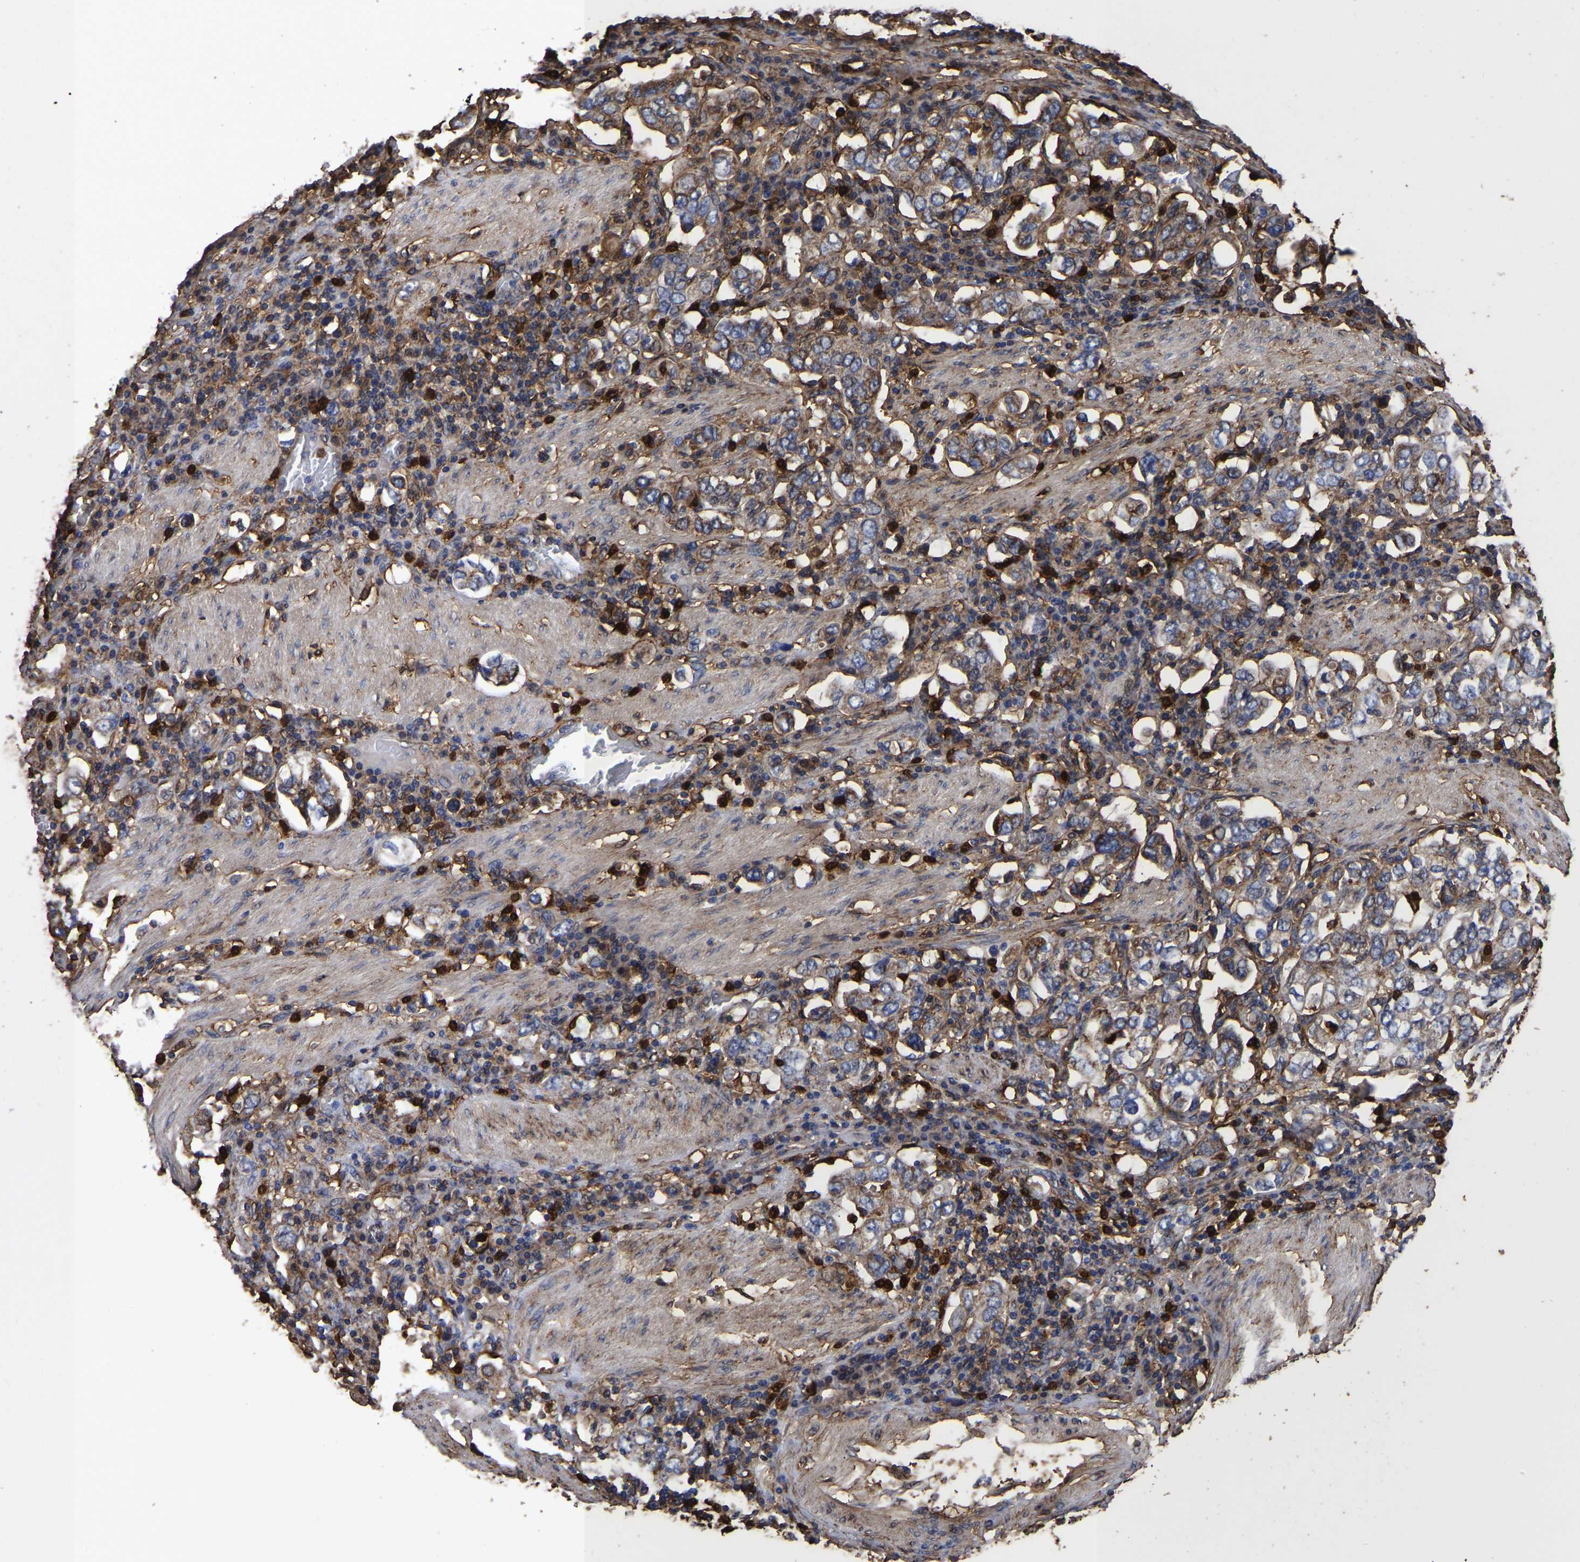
{"staining": {"intensity": "negative", "quantity": "none", "location": "none"}, "tissue": "stomach cancer", "cell_type": "Tumor cells", "image_type": "cancer", "snomed": [{"axis": "morphology", "description": "Adenocarcinoma, NOS"}, {"axis": "topography", "description": "Stomach, upper"}], "caption": "Photomicrograph shows no protein expression in tumor cells of adenocarcinoma (stomach) tissue.", "gene": "LIF", "patient": {"sex": "male", "age": 62}}